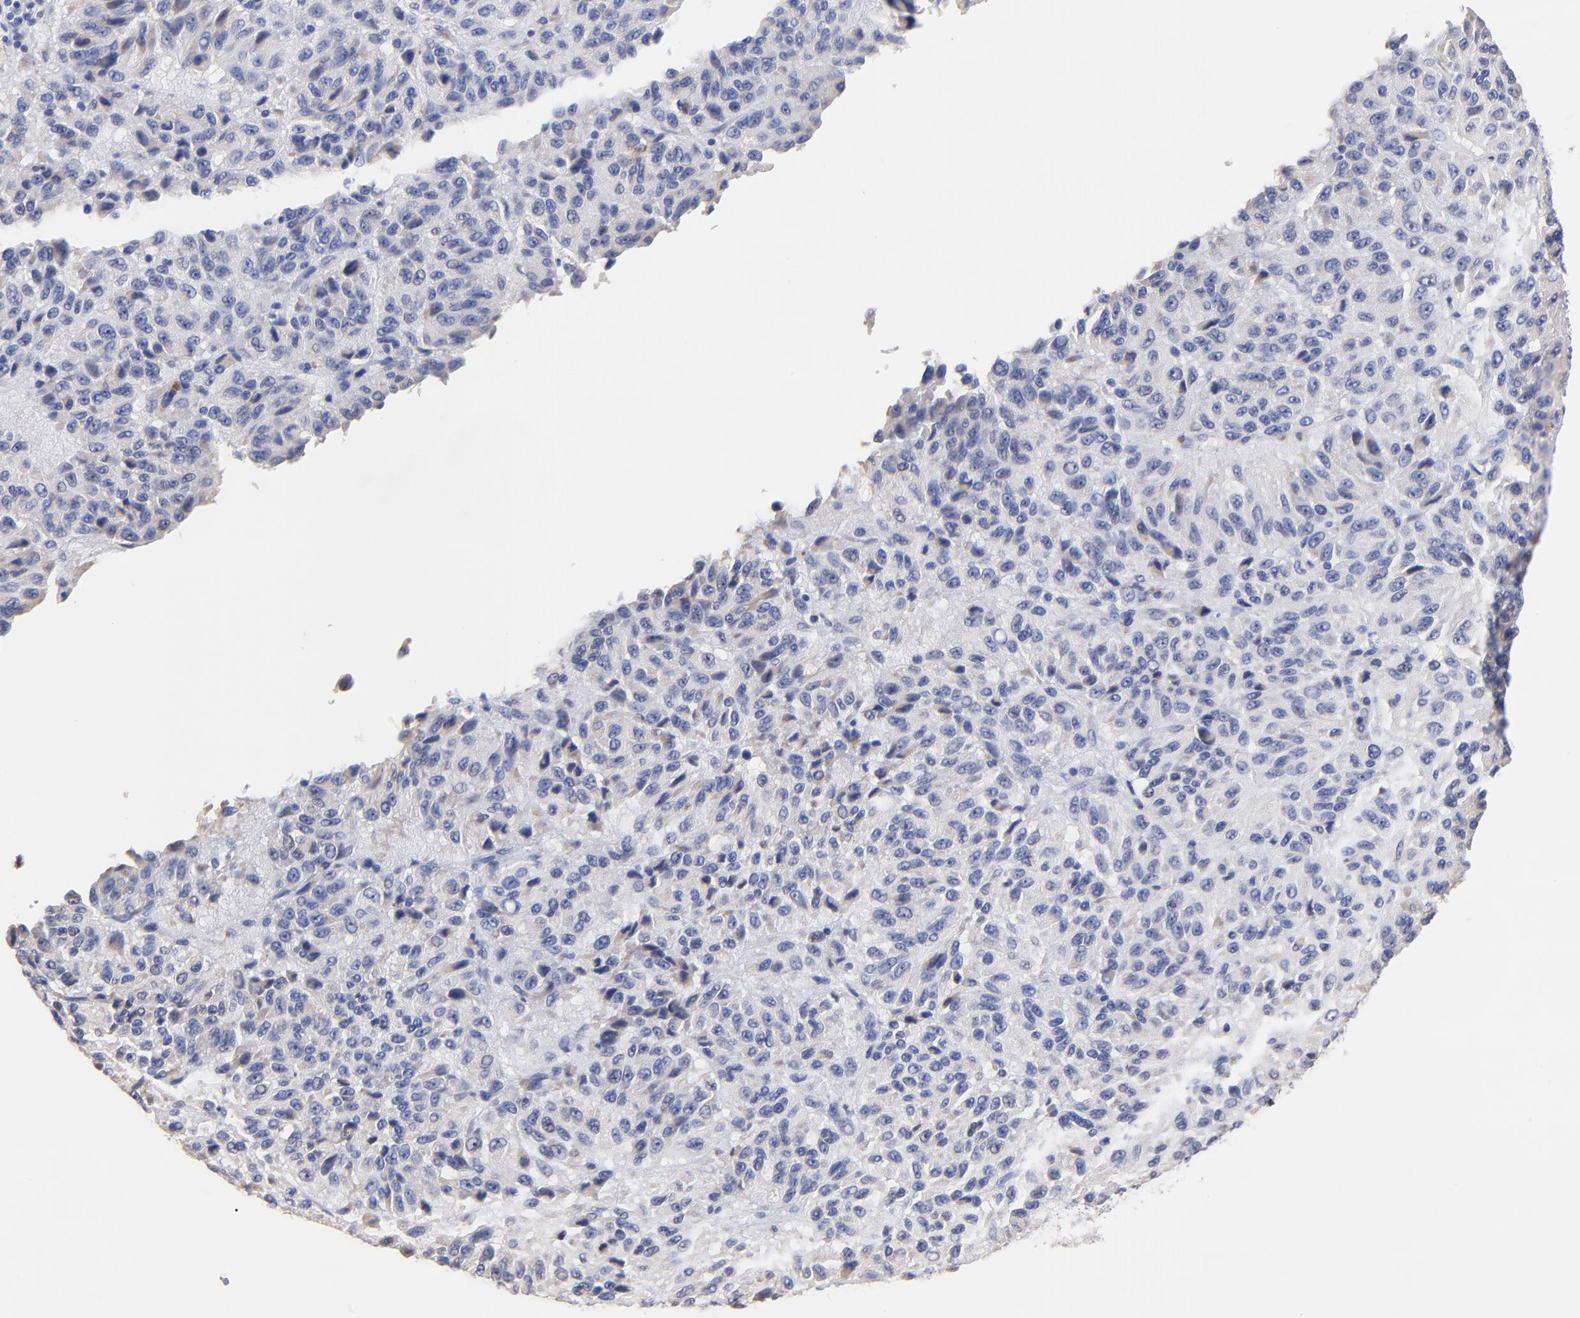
{"staining": {"intensity": "negative", "quantity": "none", "location": "none"}, "tissue": "melanoma", "cell_type": "Tumor cells", "image_type": "cancer", "snomed": [{"axis": "morphology", "description": "Malignant melanoma, Metastatic site"}, {"axis": "topography", "description": "Lung"}], "caption": "Immunohistochemistry (IHC) micrograph of neoplastic tissue: malignant melanoma (metastatic site) stained with DAB shows no significant protein positivity in tumor cells.", "gene": "LAX1", "patient": {"sex": "male", "age": 64}}